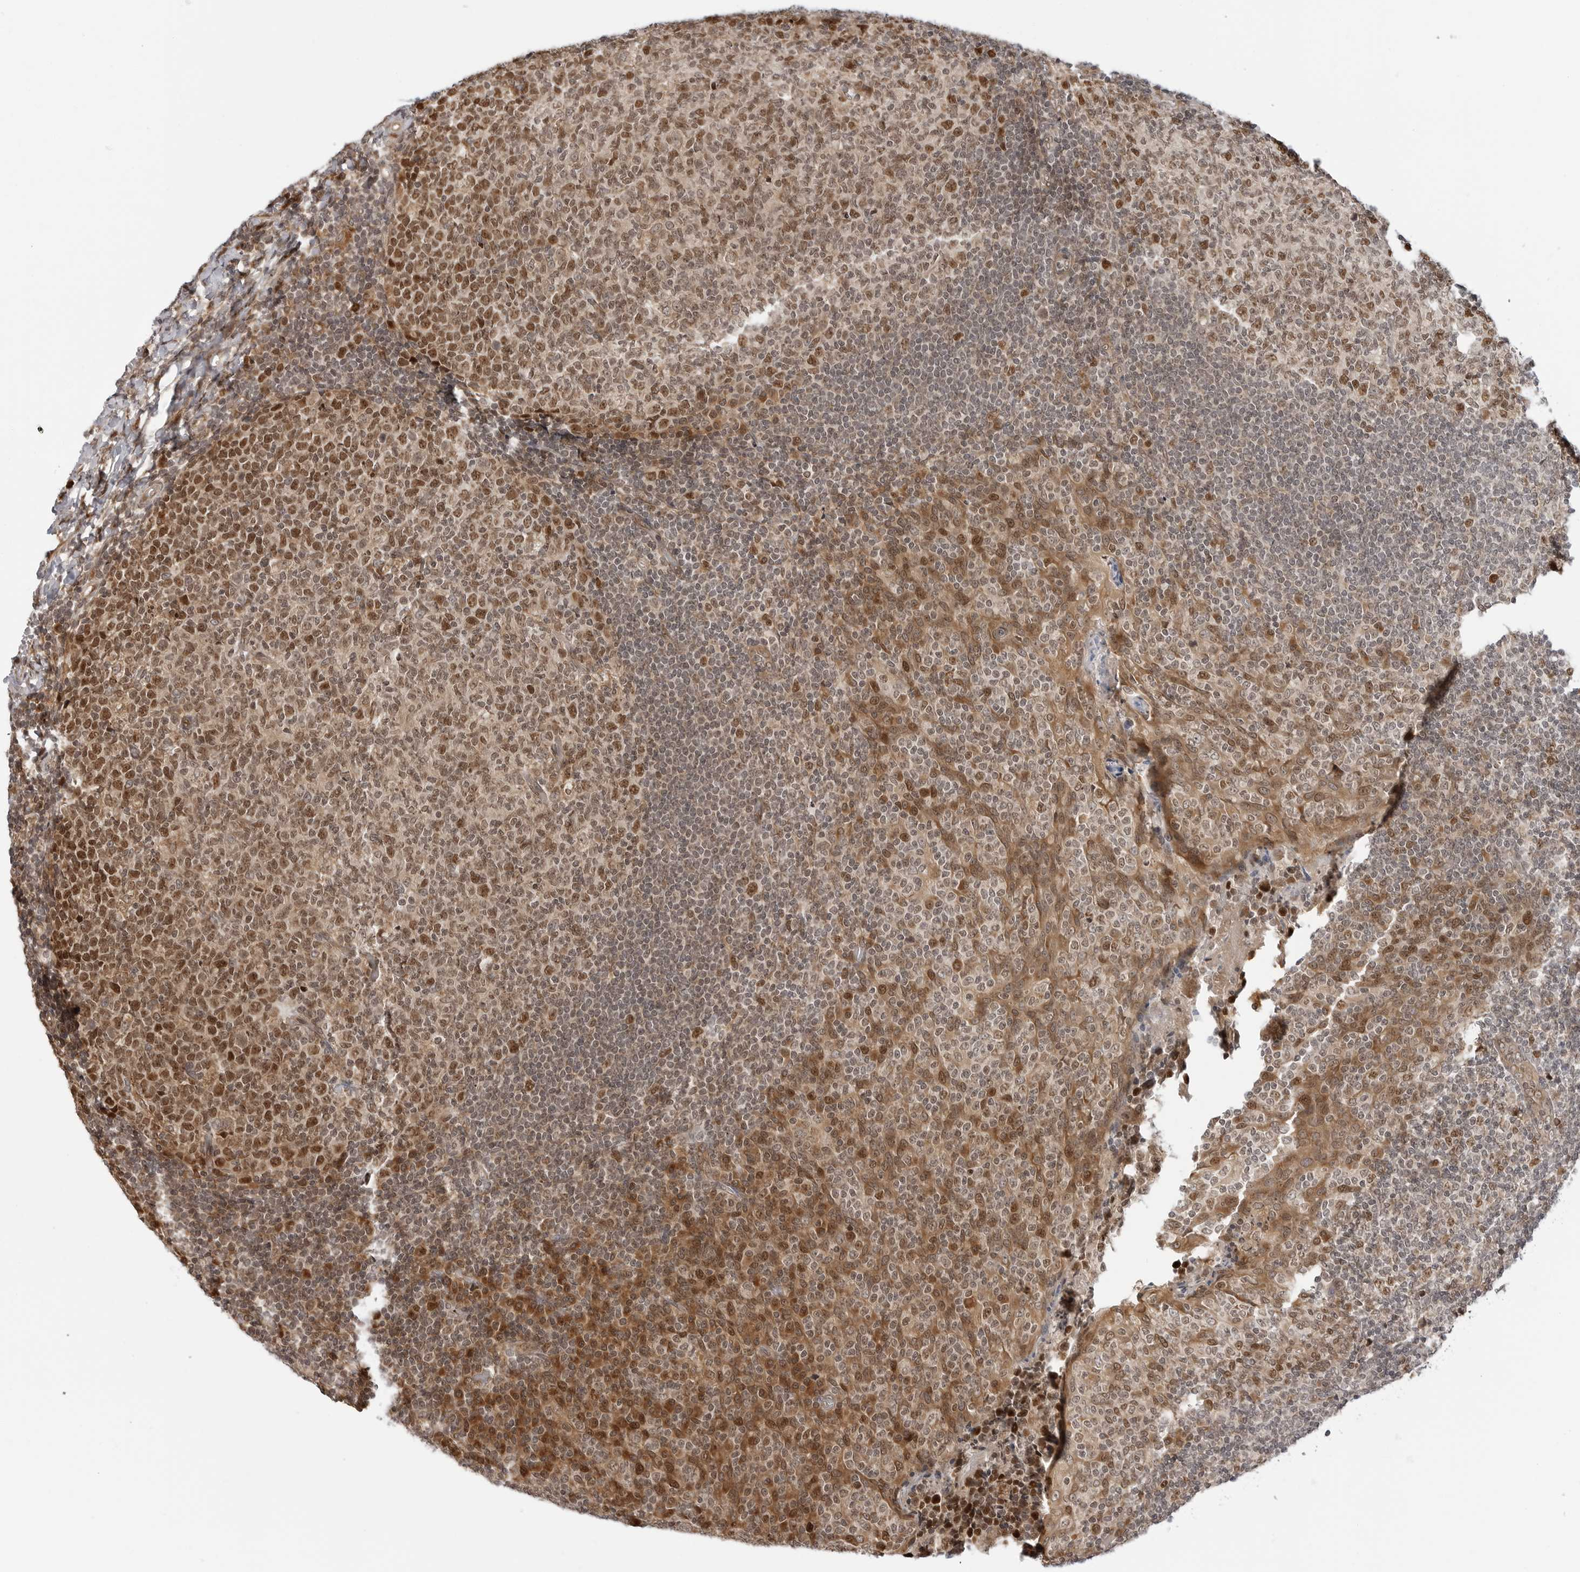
{"staining": {"intensity": "moderate", "quantity": ">75%", "location": "nuclear"}, "tissue": "tonsil", "cell_type": "Germinal center cells", "image_type": "normal", "snomed": [{"axis": "morphology", "description": "Normal tissue, NOS"}, {"axis": "topography", "description": "Tonsil"}], "caption": "Protein positivity by immunohistochemistry demonstrates moderate nuclear positivity in approximately >75% of germinal center cells in unremarkable tonsil.", "gene": "TIPRL", "patient": {"sex": "female", "age": 19}}